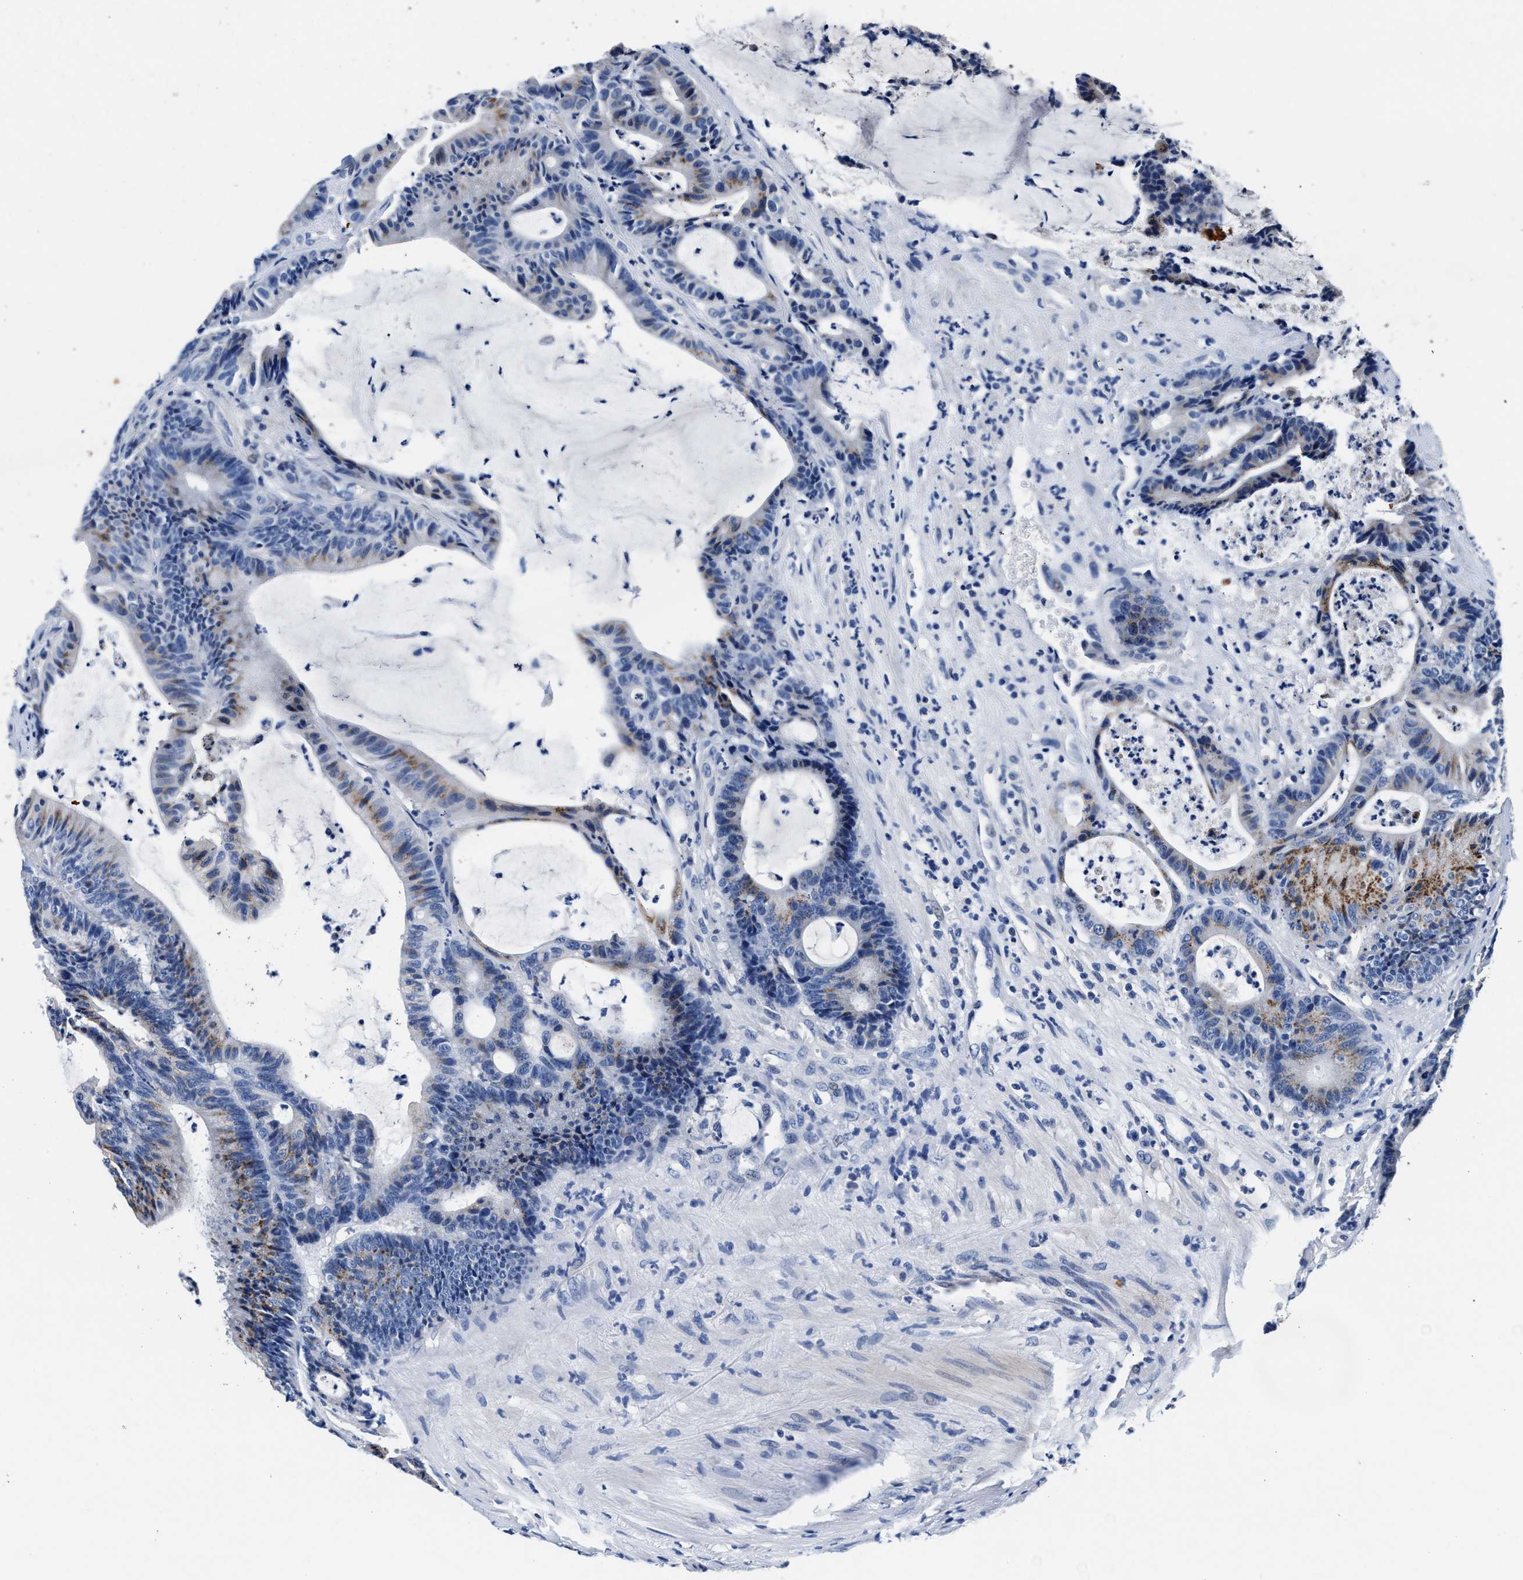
{"staining": {"intensity": "moderate", "quantity": "<25%", "location": "cytoplasmic/membranous"}, "tissue": "colorectal cancer", "cell_type": "Tumor cells", "image_type": "cancer", "snomed": [{"axis": "morphology", "description": "Adenocarcinoma, NOS"}, {"axis": "topography", "description": "Colon"}], "caption": "Tumor cells exhibit low levels of moderate cytoplasmic/membranous expression in about <25% of cells in colorectal cancer (adenocarcinoma).", "gene": "GSTM1", "patient": {"sex": "female", "age": 84}}